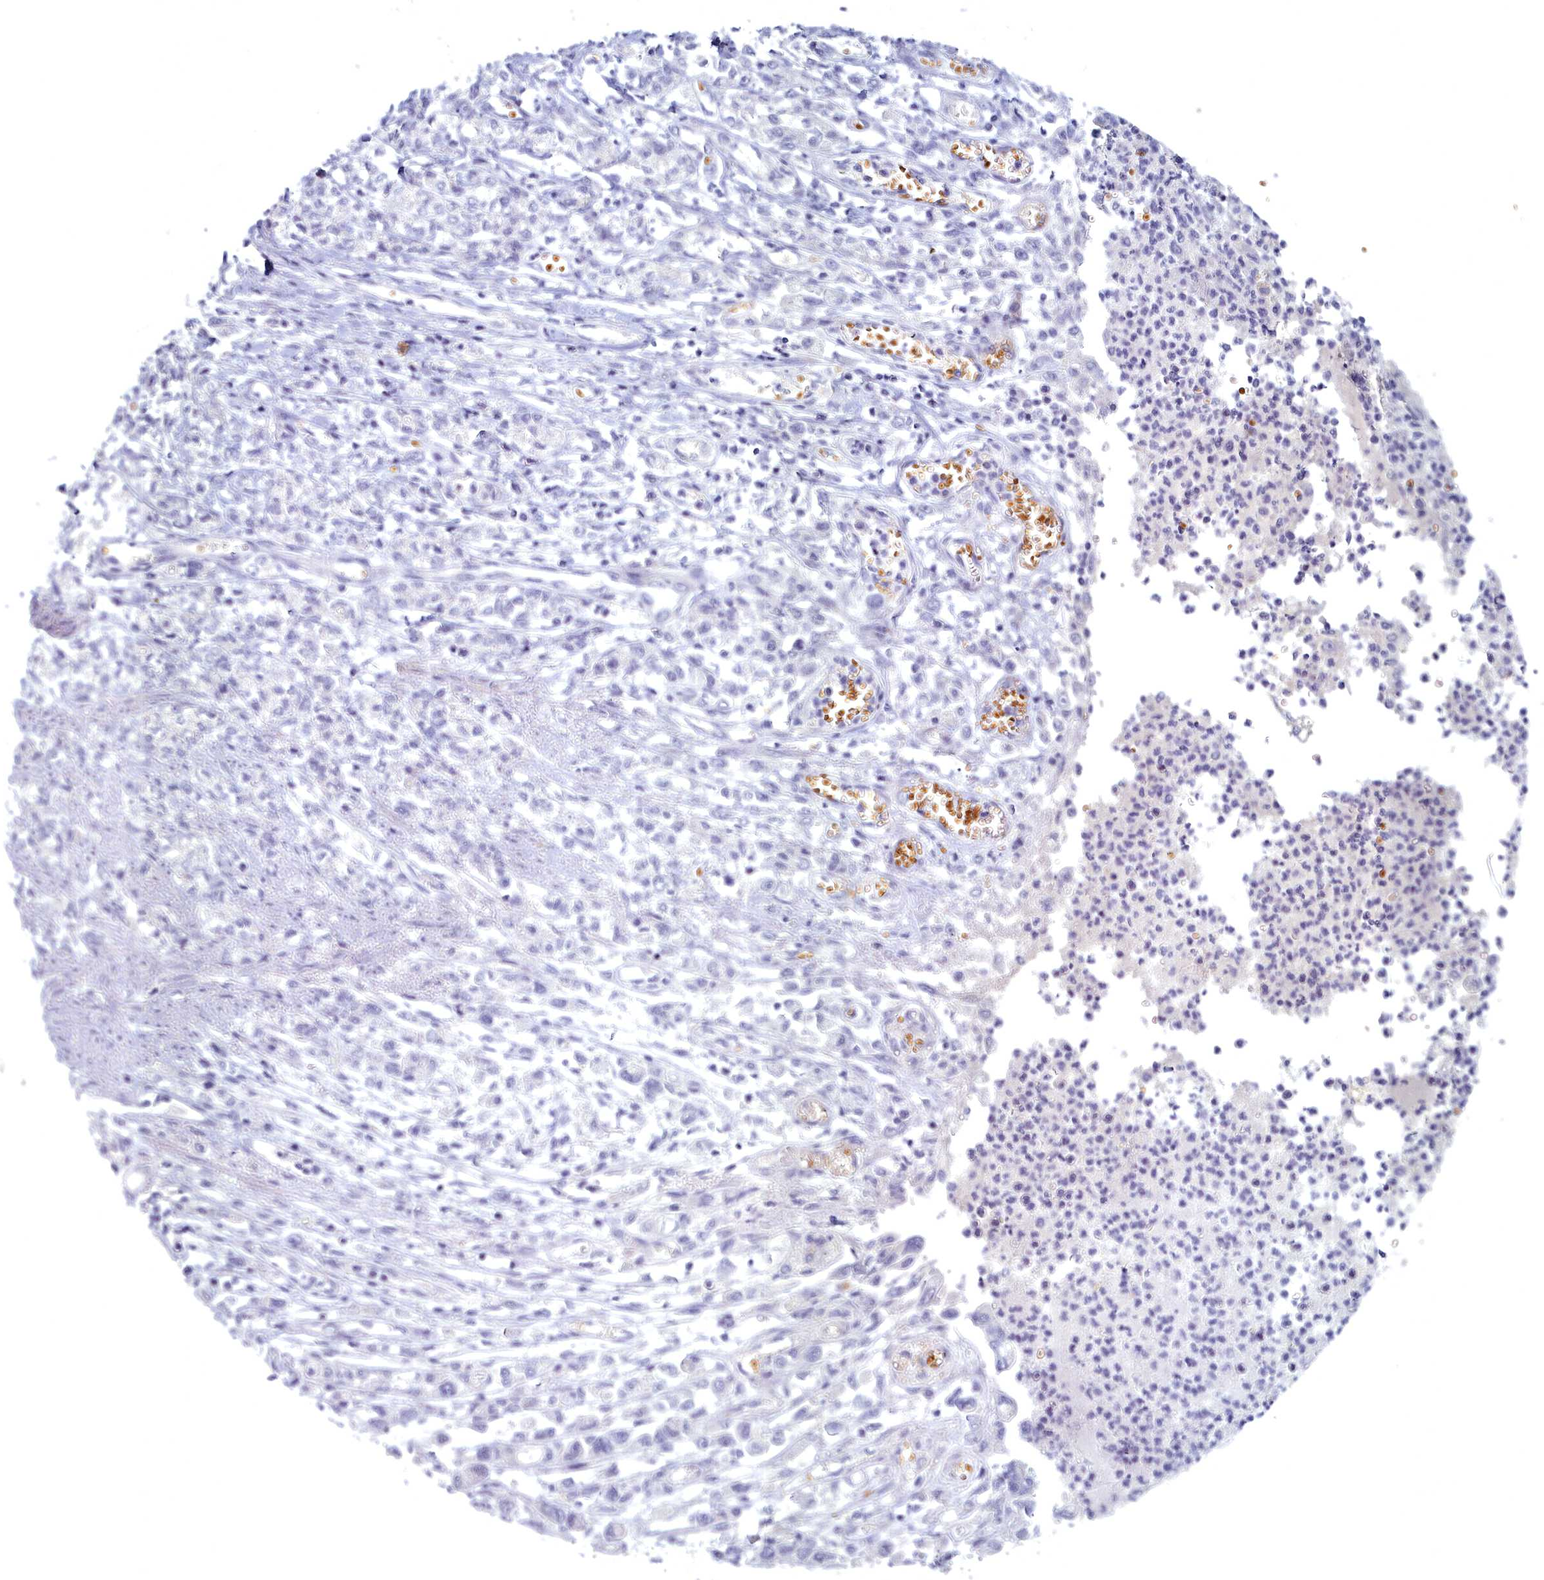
{"staining": {"intensity": "negative", "quantity": "none", "location": "none"}, "tissue": "stomach cancer", "cell_type": "Tumor cells", "image_type": "cancer", "snomed": [{"axis": "morphology", "description": "Adenocarcinoma, NOS"}, {"axis": "topography", "description": "Stomach"}], "caption": "Immunohistochemistry (IHC) photomicrograph of neoplastic tissue: human stomach adenocarcinoma stained with DAB demonstrates no significant protein positivity in tumor cells.", "gene": "ARL15", "patient": {"sex": "female", "age": 76}}